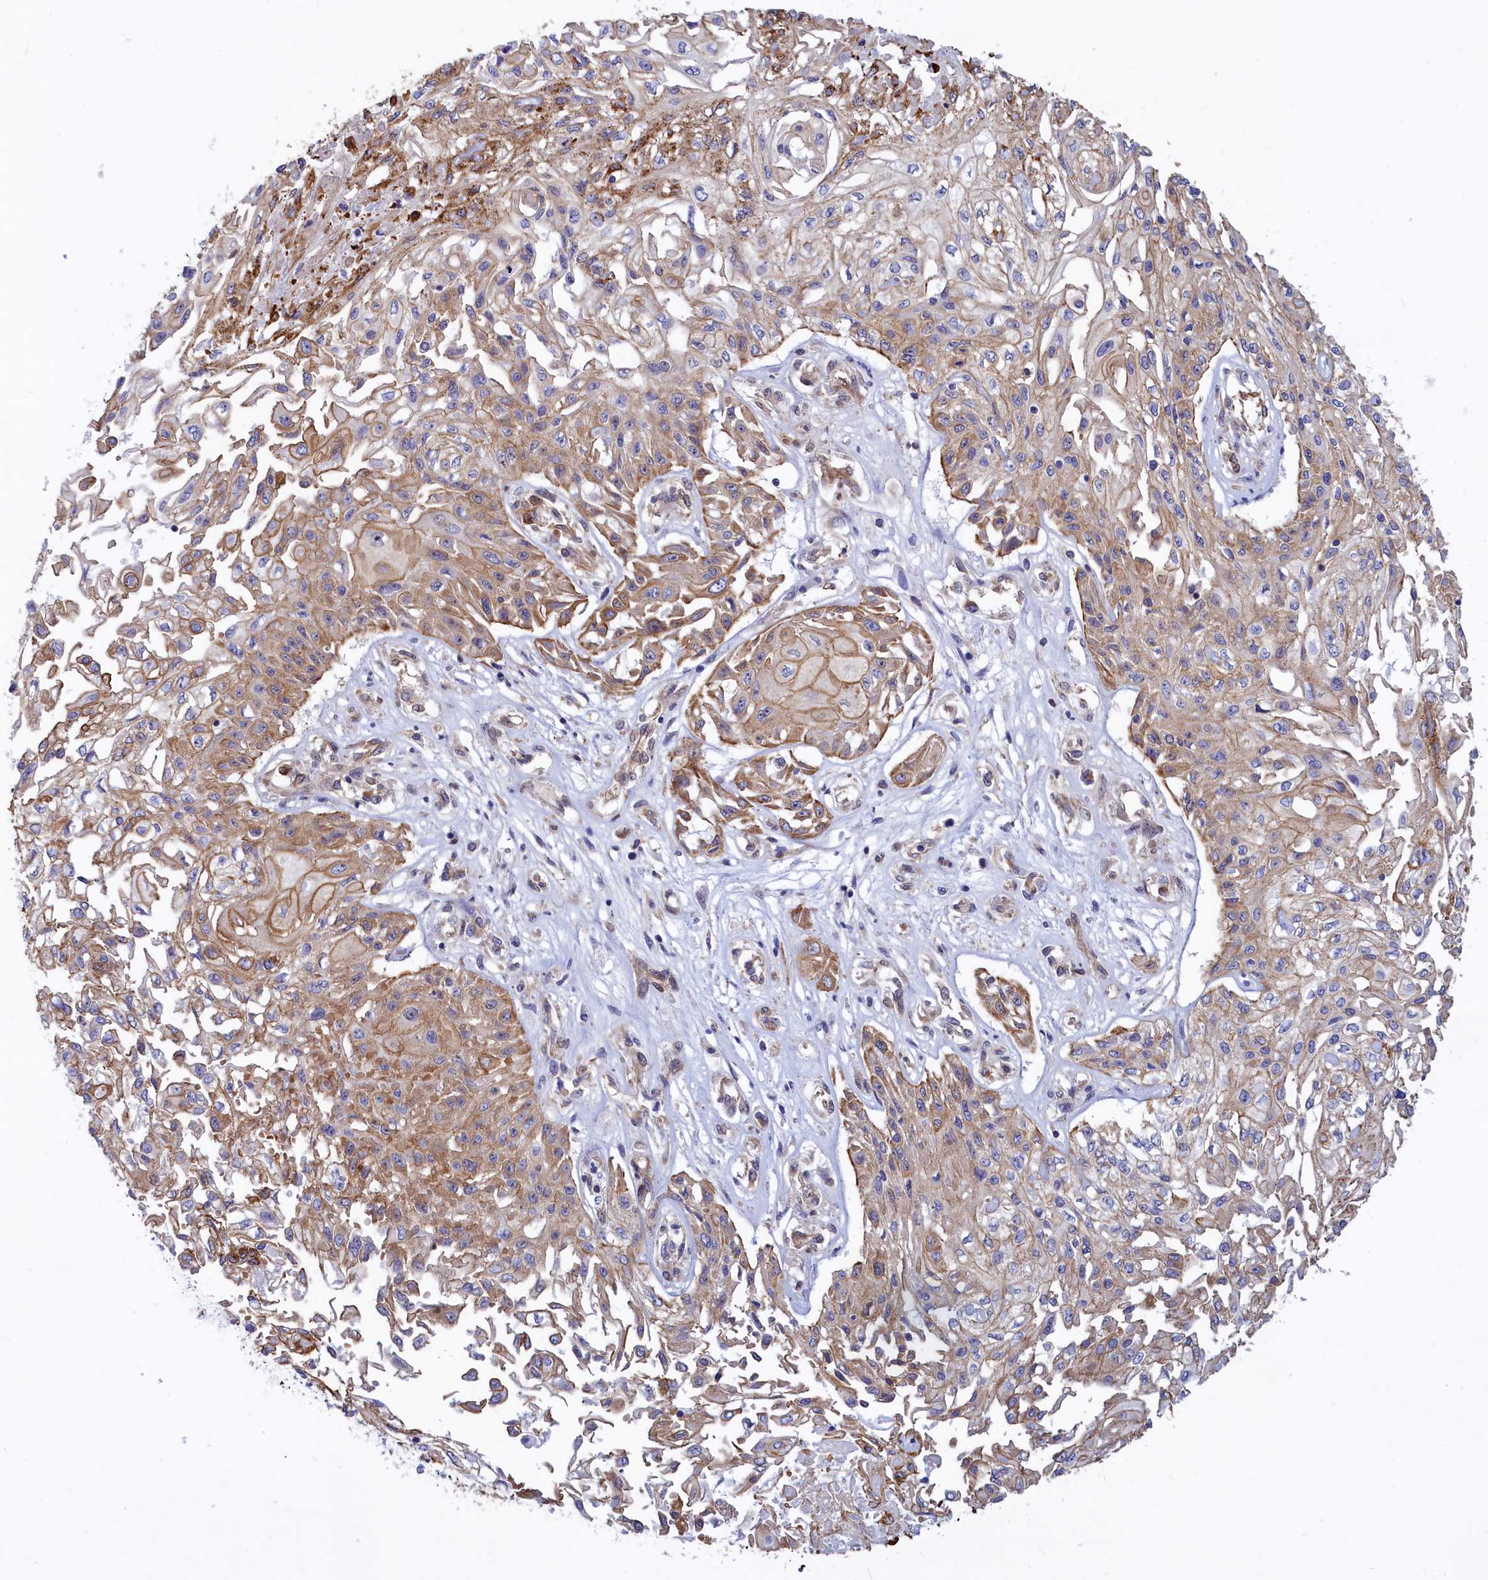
{"staining": {"intensity": "weak", "quantity": "25%-75%", "location": "cytoplasmic/membranous"}, "tissue": "skin cancer", "cell_type": "Tumor cells", "image_type": "cancer", "snomed": [{"axis": "morphology", "description": "Squamous cell carcinoma, NOS"}, {"axis": "morphology", "description": "Squamous cell carcinoma, metastatic, NOS"}, {"axis": "topography", "description": "Skin"}, {"axis": "topography", "description": "Lymph node"}], "caption": "Immunohistochemistry (DAB (3,3'-diaminobenzidine)) staining of metastatic squamous cell carcinoma (skin) shows weak cytoplasmic/membranous protein staining in approximately 25%-75% of tumor cells.", "gene": "ABCC12", "patient": {"sex": "male", "age": 75}}